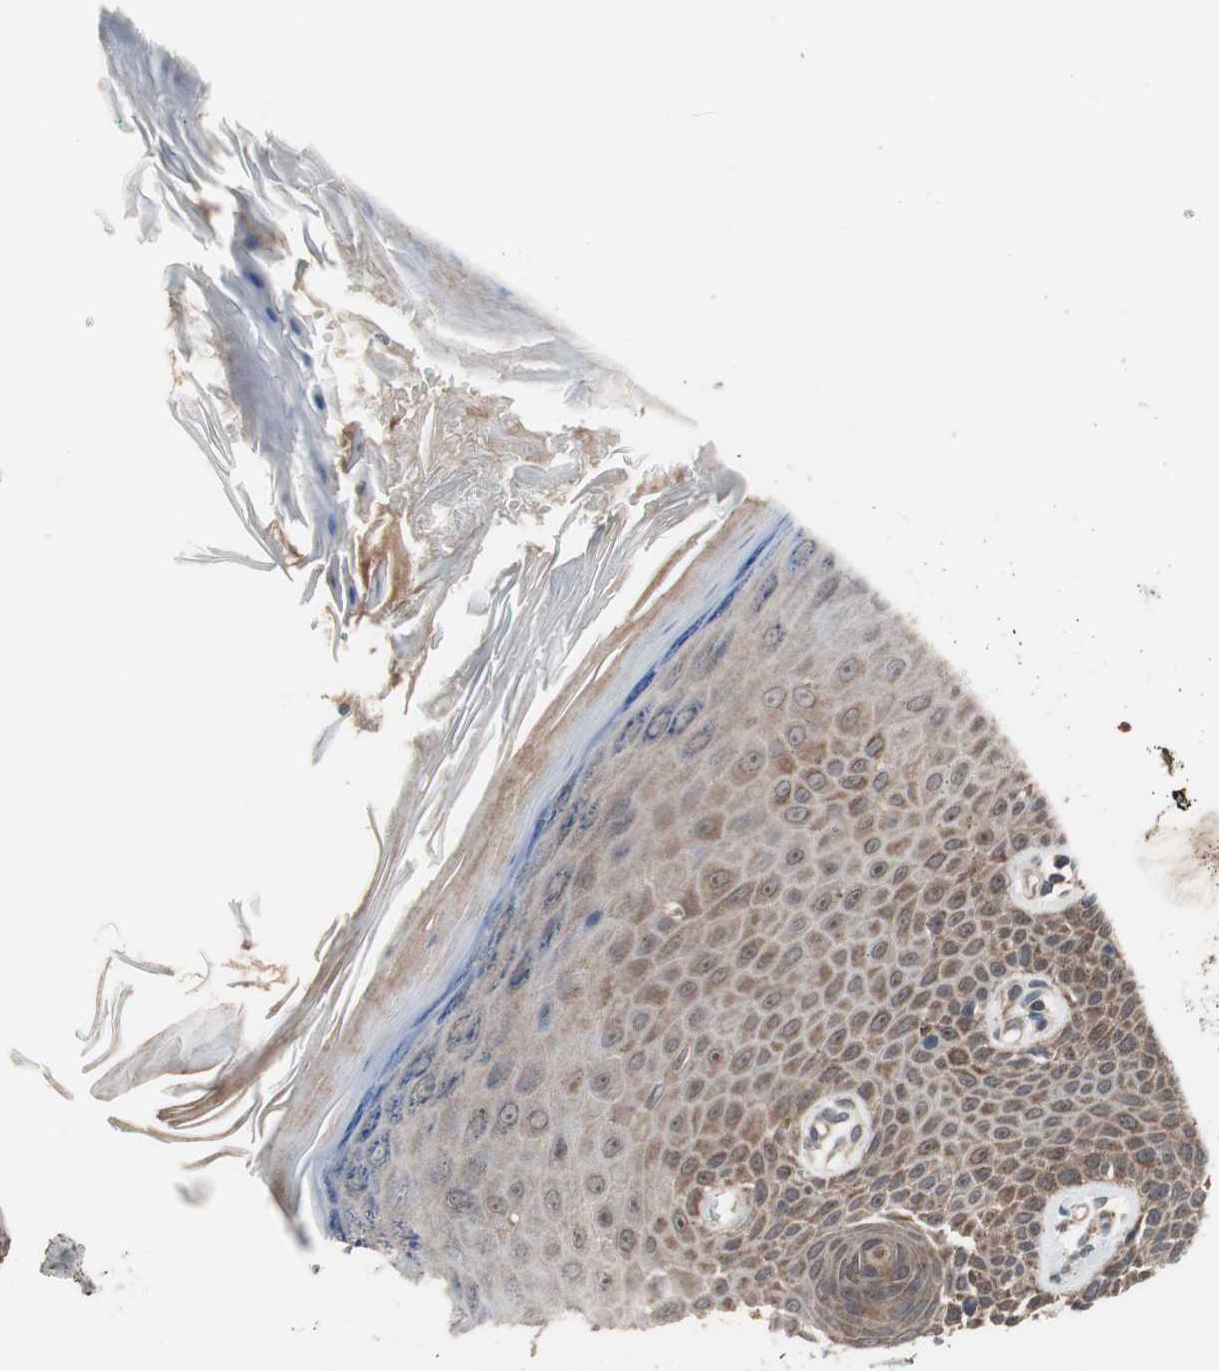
{"staining": {"intensity": "weak", "quantity": "25%-75%", "location": "cytoplasmic/membranous"}, "tissue": "skin", "cell_type": "Fibroblasts", "image_type": "normal", "snomed": [{"axis": "morphology", "description": "Normal tissue, NOS"}, {"axis": "topography", "description": "Skin"}], "caption": "Human skin stained with a brown dye displays weak cytoplasmic/membranous positive expression in about 25%-75% of fibroblasts.", "gene": "HMBS", "patient": {"sex": "male", "age": 26}}